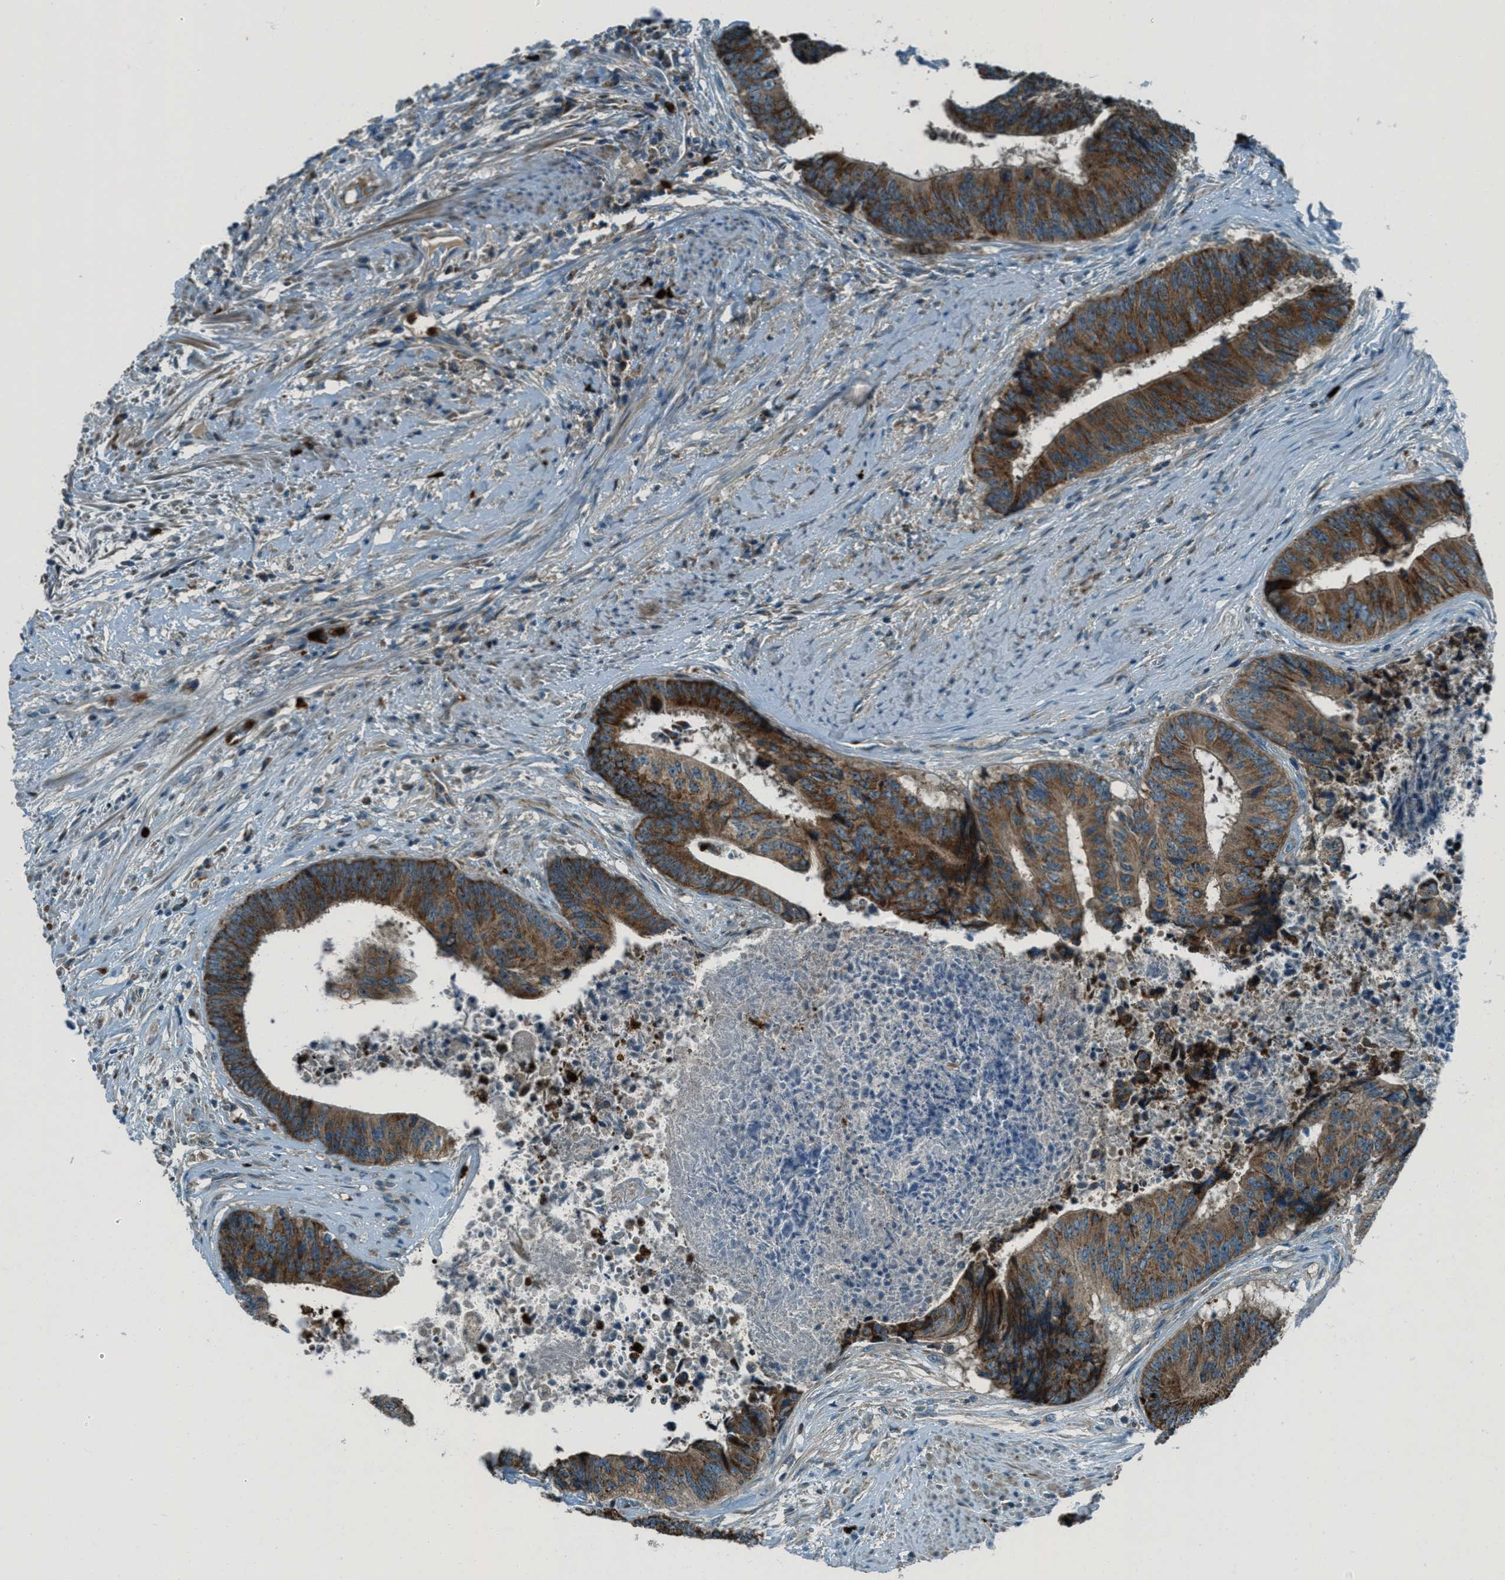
{"staining": {"intensity": "strong", "quantity": ">75%", "location": "cytoplasmic/membranous"}, "tissue": "colorectal cancer", "cell_type": "Tumor cells", "image_type": "cancer", "snomed": [{"axis": "morphology", "description": "Adenocarcinoma, NOS"}, {"axis": "topography", "description": "Rectum"}], "caption": "Strong cytoplasmic/membranous protein expression is seen in approximately >75% of tumor cells in colorectal cancer.", "gene": "FAR1", "patient": {"sex": "male", "age": 72}}